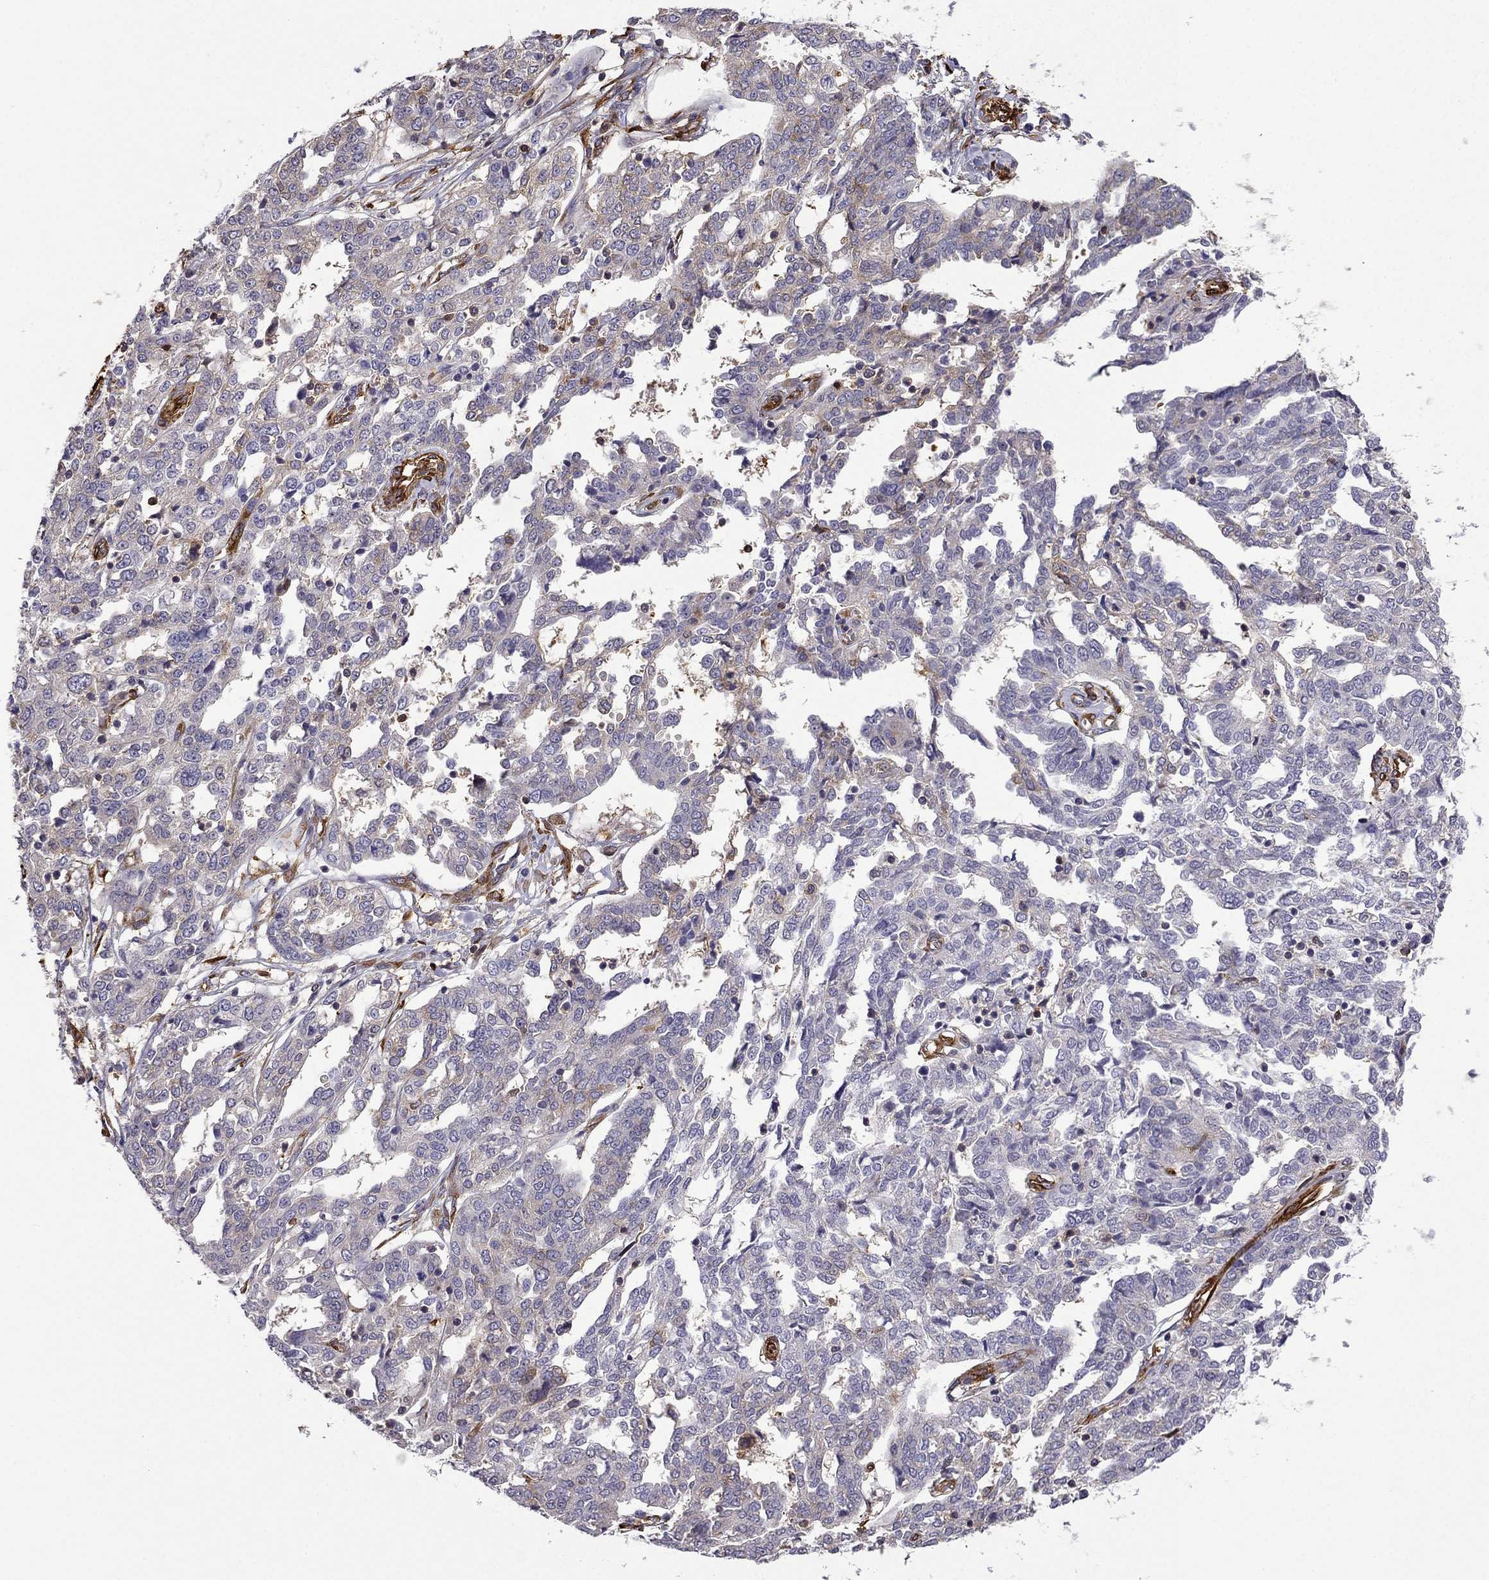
{"staining": {"intensity": "moderate", "quantity": "<25%", "location": "cytoplasmic/membranous"}, "tissue": "ovarian cancer", "cell_type": "Tumor cells", "image_type": "cancer", "snomed": [{"axis": "morphology", "description": "Cystadenocarcinoma, serous, NOS"}, {"axis": "topography", "description": "Ovary"}], "caption": "Tumor cells exhibit low levels of moderate cytoplasmic/membranous expression in approximately <25% of cells in human ovarian serous cystadenocarcinoma.", "gene": "MAP4", "patient": {"sex": "female", "age": 67}}